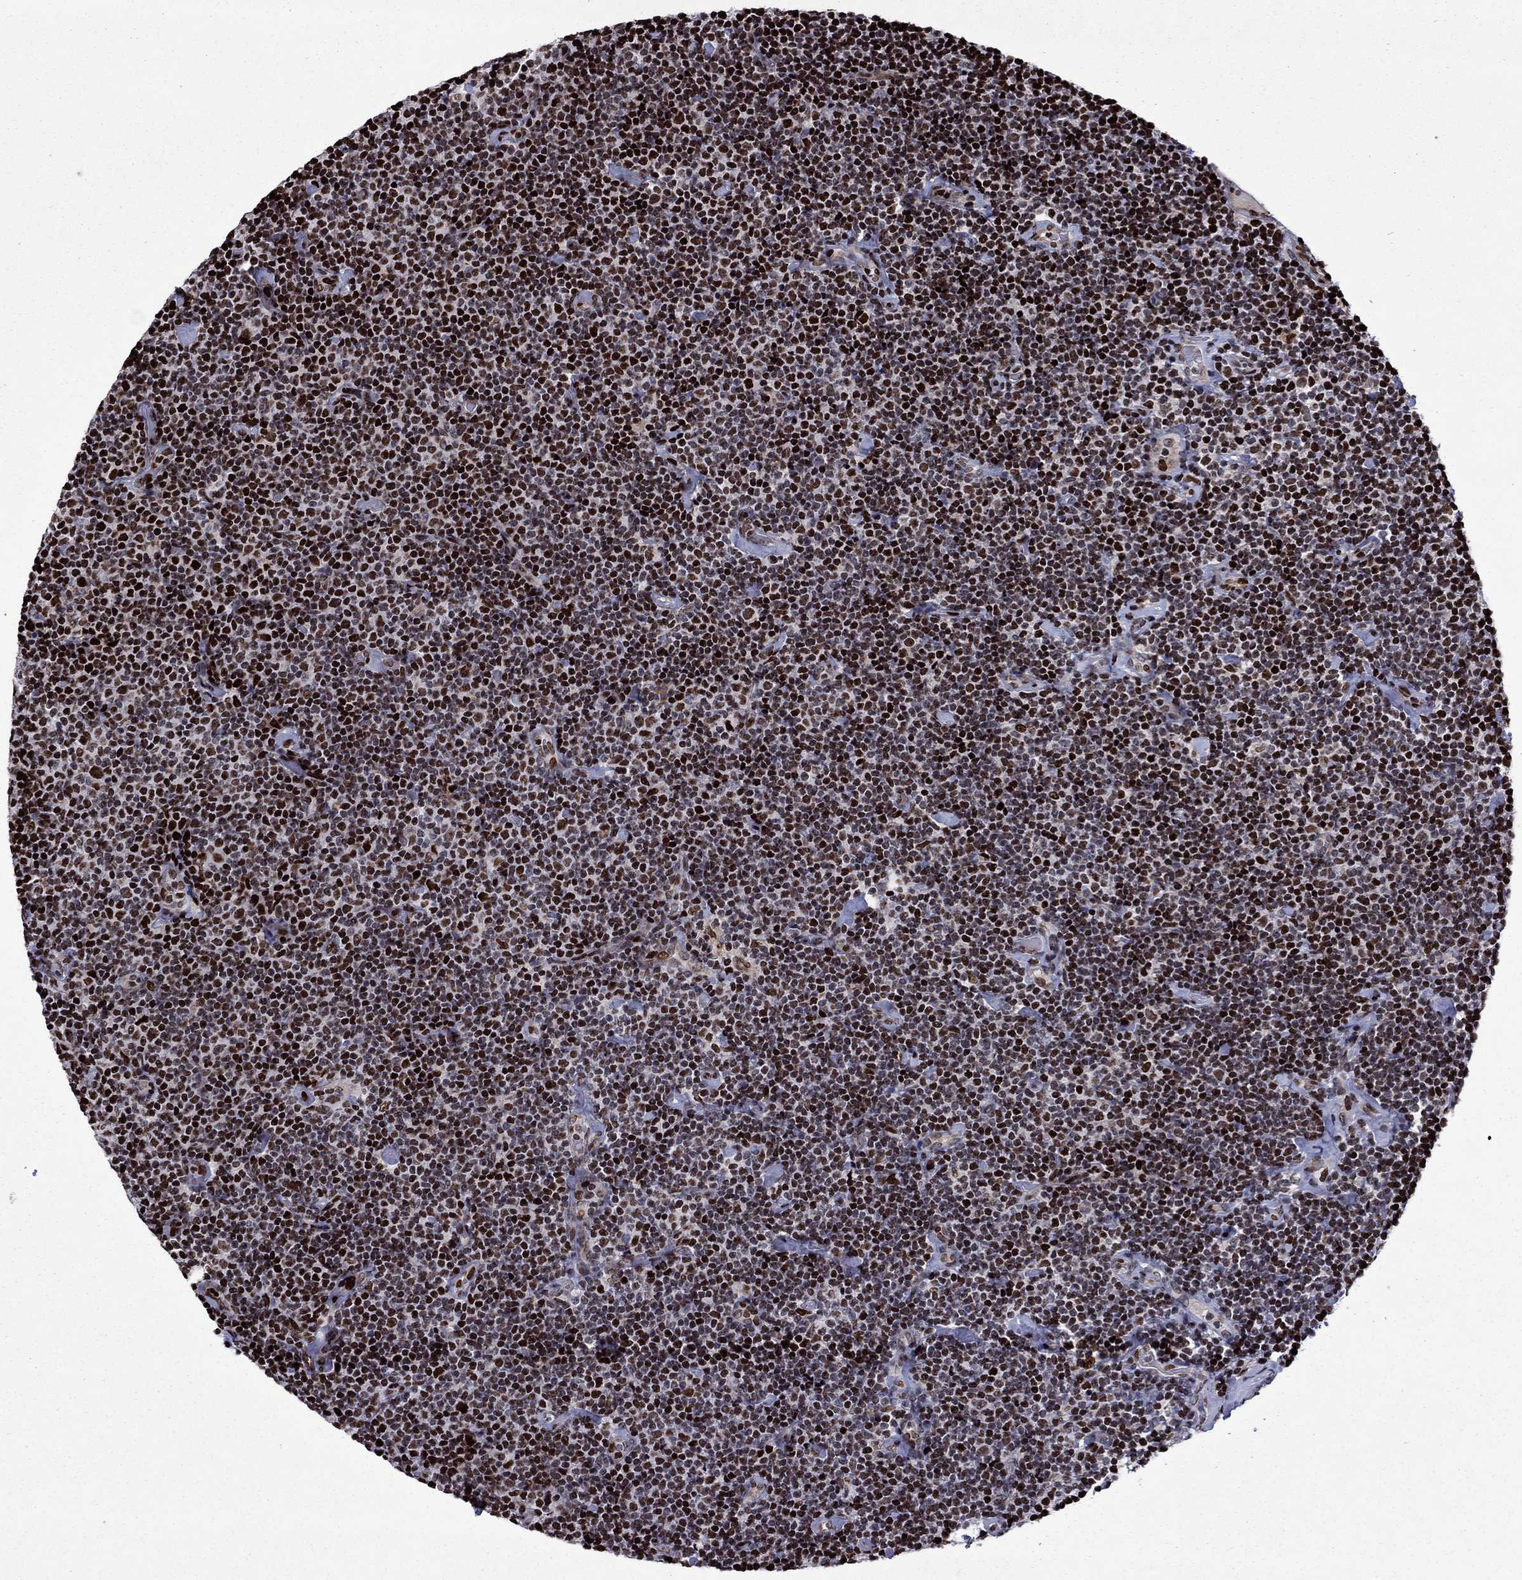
{"staining": {"intensity": "strong", "quantity": ">75%", "location": "nuclear"}, "tissue": "lymphoma", "cell_type": "Tumor cells", "image_type": "cancer", "snomed": [{"axis": "morphology", "description": "Malignant lymphoma, non-Hodgkin's type, Low grade"}, {"axis": "topography", "description": "Lymph node"}], "caption": "Immunohistochemistry staining of lymphoma, which shows high levels of strong nuclear expression in about >75% of tumor cells indicating strong nuclear protein expression. The staining was performed using DAB (brown) for protein detection and nuclei were counterstained in hematoxylin (blue).", "gene": "LIMK1", "patient": {"sex": "male", "age": 81}}